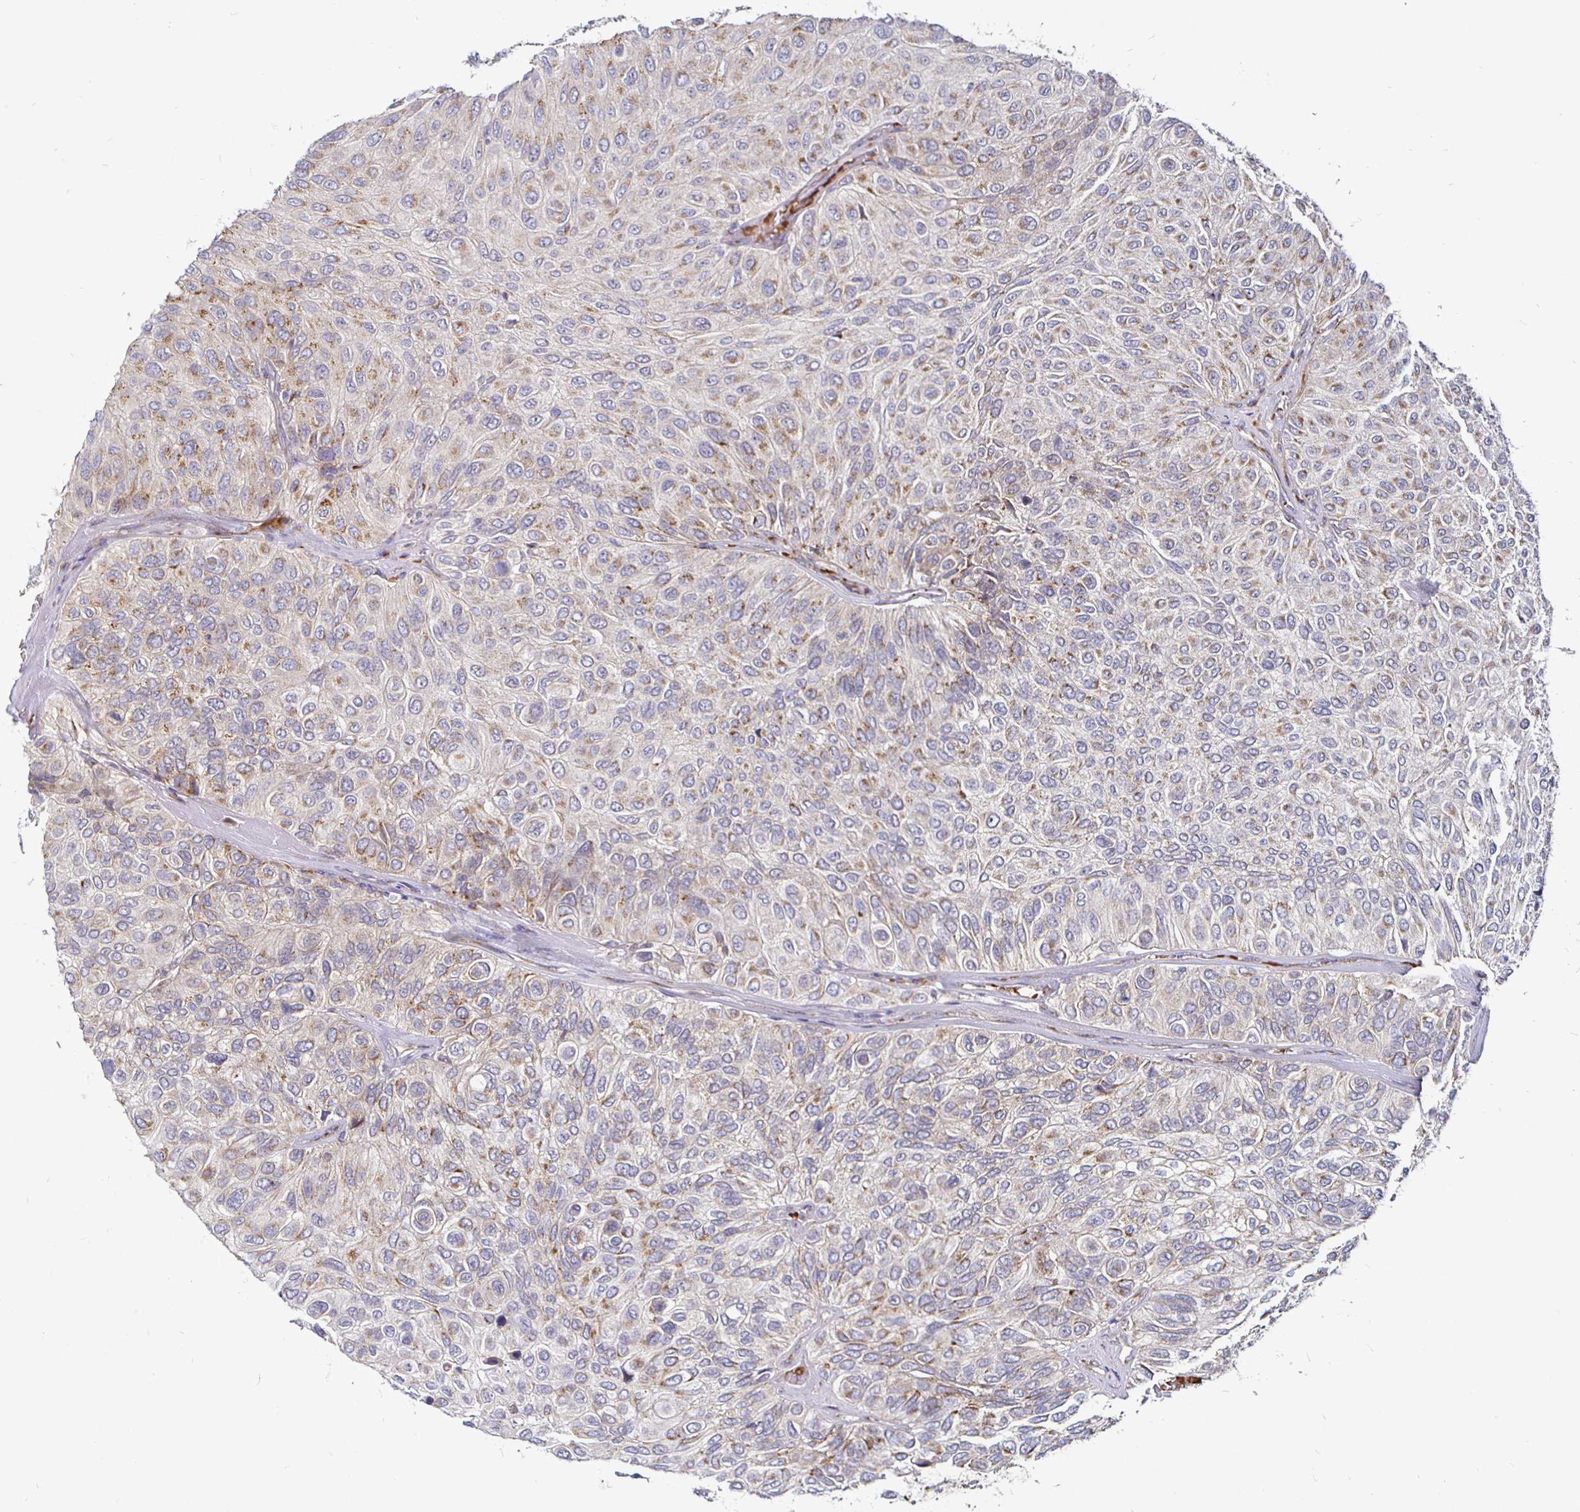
{"staining": {"intensity": "weak", "quantity": "25%-75%", "location": "cytoplasmic/membranous"}, "tissue": "urothelial cancer", "cell_type": "Tumor cells", "image_type": "cancer", "snomed": [{"axis": "morphology", "description": "Urothelial carcinoma, High grade"}, {"axis": "topography", "description": "Urinary bladder"}], "caption": "Brown immunohistochemical staining in urothelial cancer exhibits weak cytoplasmic/membranous expression in approximately 25%-75% of tumor cells. Using DAB (3,3'-diaminobenzidine) (brown) and hematoxylin (blue) stains, captured at high magnification using brightfield microscopy.", "gene": "ATG3", "patient": {"sex": "male", "age": 66}}